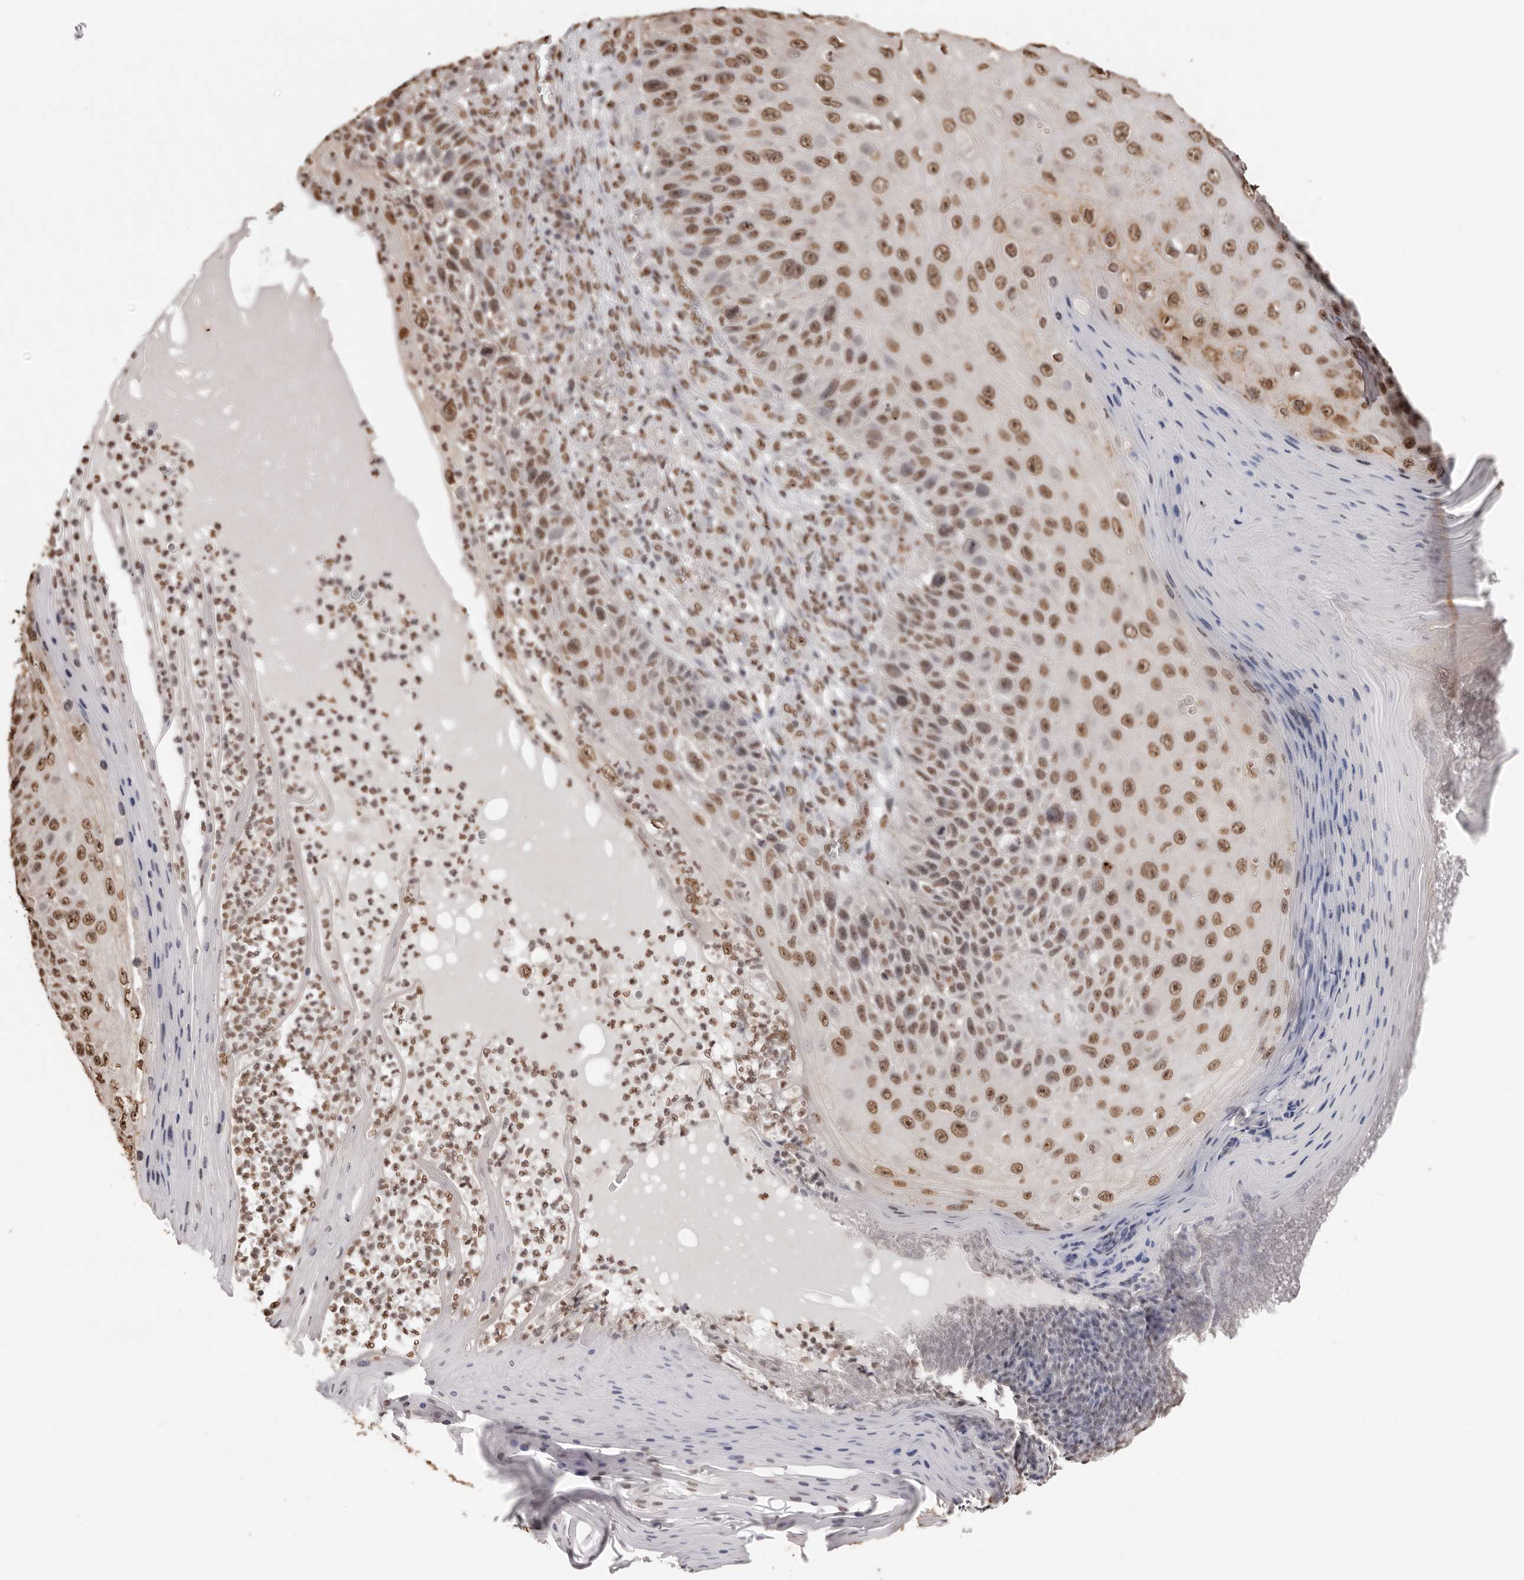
{"staining": {"intensity": "moderate", "quantity": ">75%", "location": "nuclear"}, "tissue": "skin cancer", "cell_type": "Tumor cells", "image_type": "cancer", "snomed": [{"axis": "morphology", "description": "Squamous cell carcinoma, NOS"}, {"axis": "topography", "description": "Skin"}], "caption": "Immunohistochemical staining of human skin cancer (squamous cell carcinoma) demonstrates medium levels of moderate nuclear positivity in approximately >75% of tumor cells.", "gene": "OLIG3", "patient": {"sex": "female", "age": 88}}